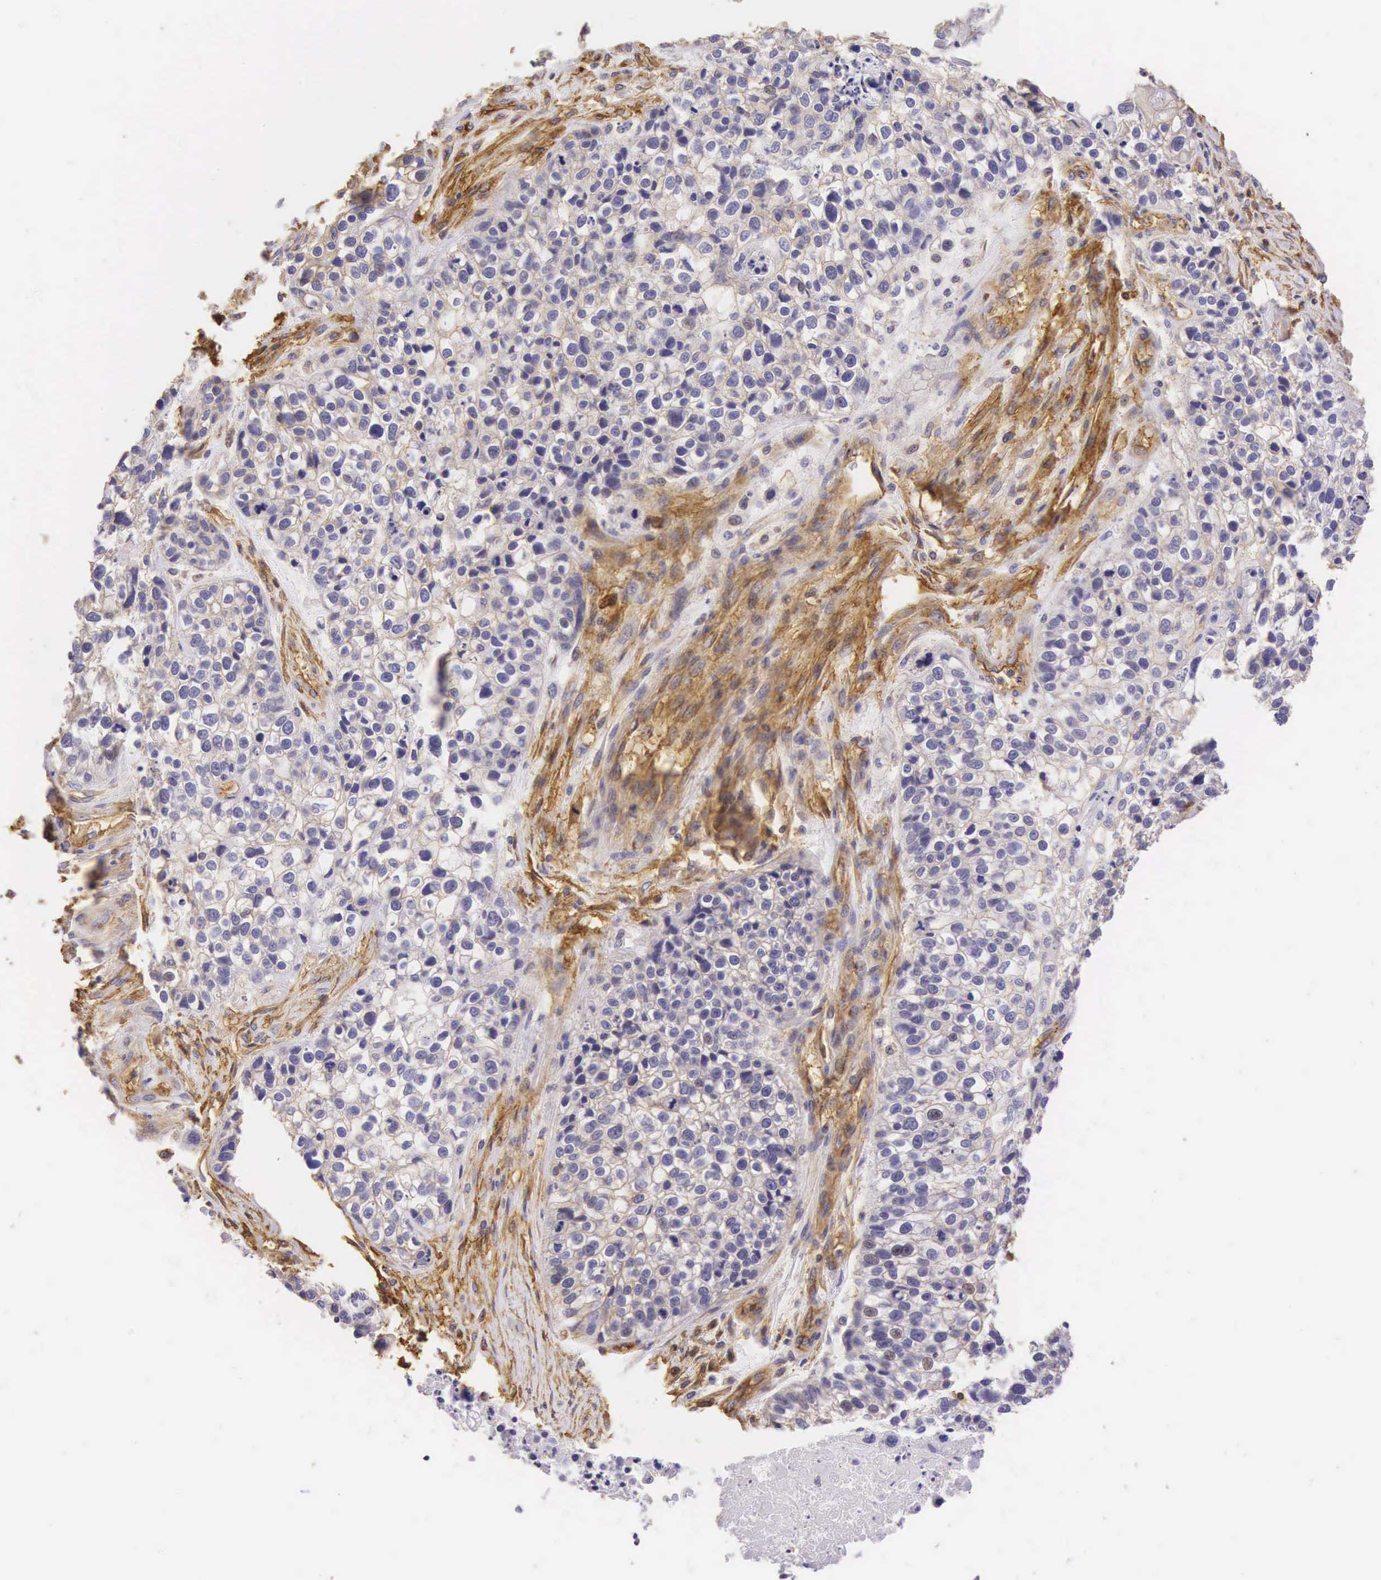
{"staining": {"intensity": "weak", "quantity": "<25%", "location": "cytoplasmic/membranous"}, "tissue": "lung cancer", "cell_type": "Tumor cells", "image_type": "cancer", "snomed": [{"axis": "morphology", "description": "Squamous cell carcinoma, NOS"}, {"axis": "topography", "description": "Lymph node"}, {"axis": "topography", "description": "Lung"}], "caption": "Immunohistochemistry (IHC) photomicrograph of lung cancer stained for a protein (brown), which reveals no expression in tumor cells. (Stains: DAB IHC with hematoxylin counter stain, Microscopy: brightfield microscopy at high magnification).", "gene": "CD99", "patient": {"sex": "male", "age": 74}}